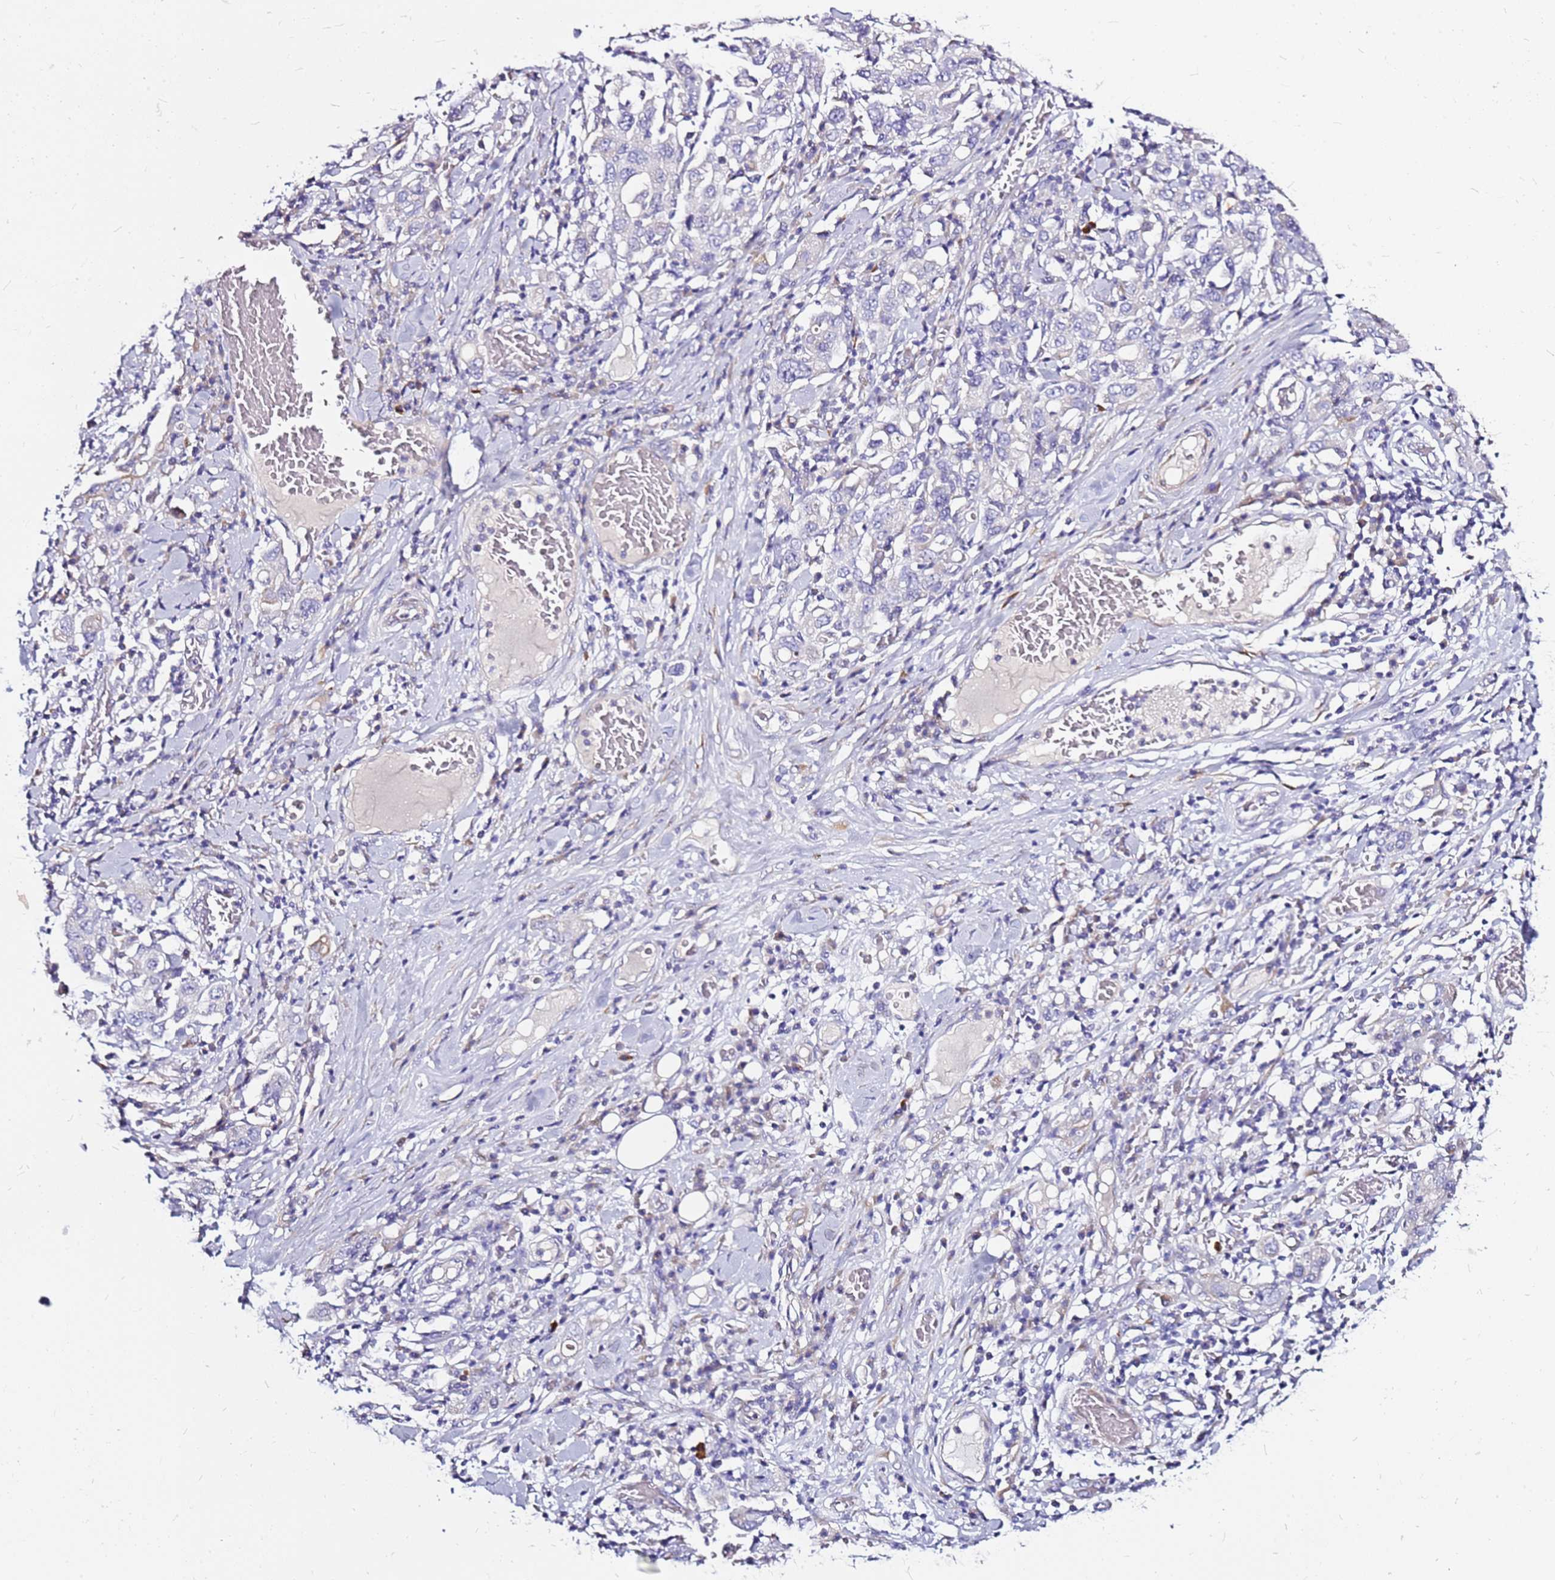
{"staining": {"intensity": "negative", "quantity": "none", "location": "none"}, "tissue": "stomach cancer", "cell_type": "Tumor cells", "image_type": "cancer", "snomed": [{"axis": "morphology", "description": "Adenocarcinoma, NOS"}, {"axis": "topography", "description": "Stomach, upper"}], "caption": "Protein analysis of stomach adenocarcinoma shows no significant positivity in tumor cells. Brightfield microscopy of IHC stained with DAB (3,3'-diaminobenzidine) (brown) and hematoxylin (blue), captured at high magnification.", "gene": "CASD1", "patient": {"sex": "male", "age": 62}}